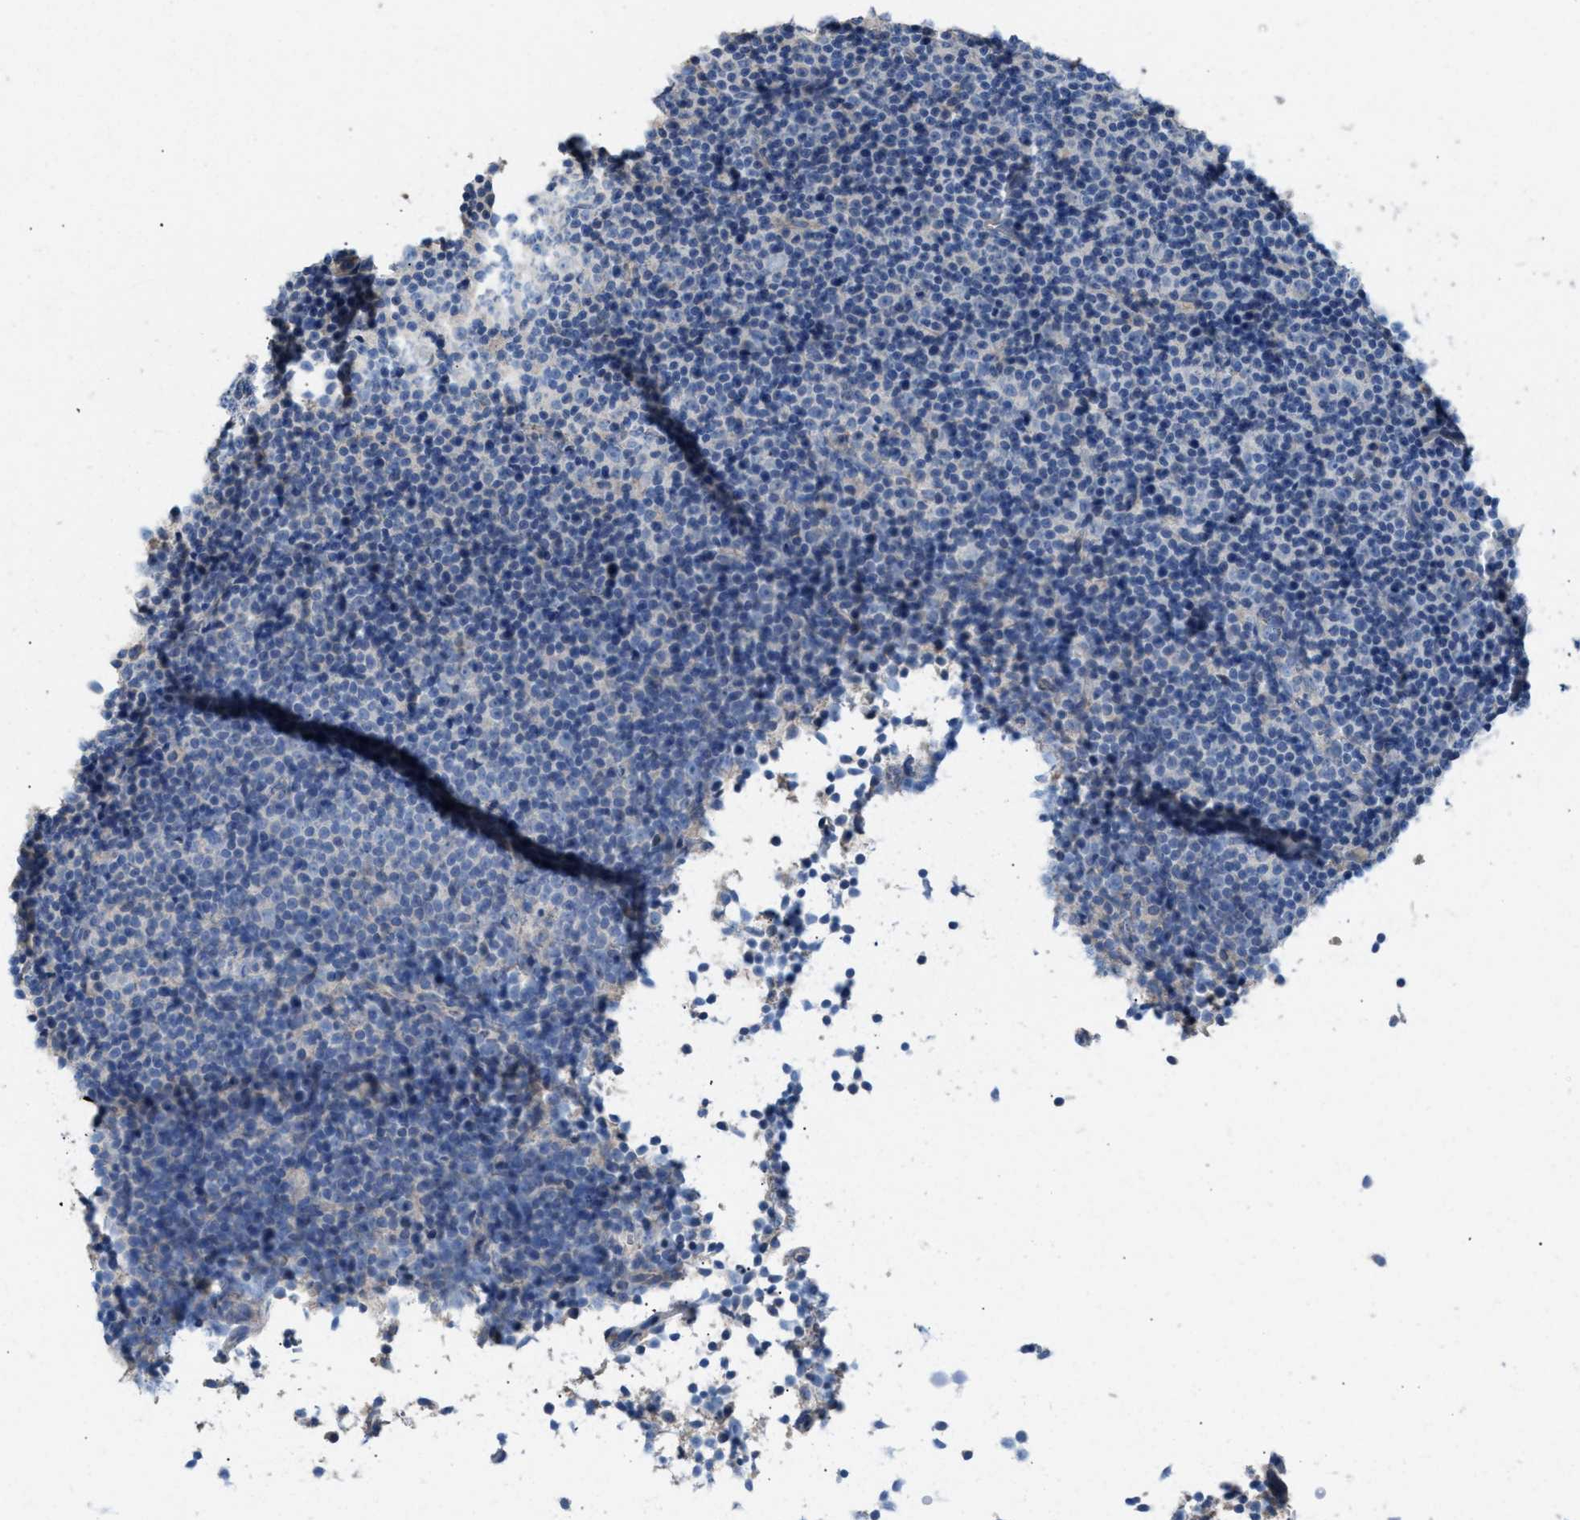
{"staining": {"intensity": "negative", "quantity": "none", "location": "none"}, "tissue": "lymphoma", "cell_type": "Tumor cells", "image_type": "cancer", "snomed": [{"axis": "morphology", "description": "Malignant lymphoma, non-Hodgkin's type, Low grade"}, {"axis": "topography", "description": "Lymph node"}], "caption": "The micrograph demonstrates no significant expression in tumor cells of lymphoma.", "gene": "NQO2", "patient": {"sex": "female", "age": 67}}